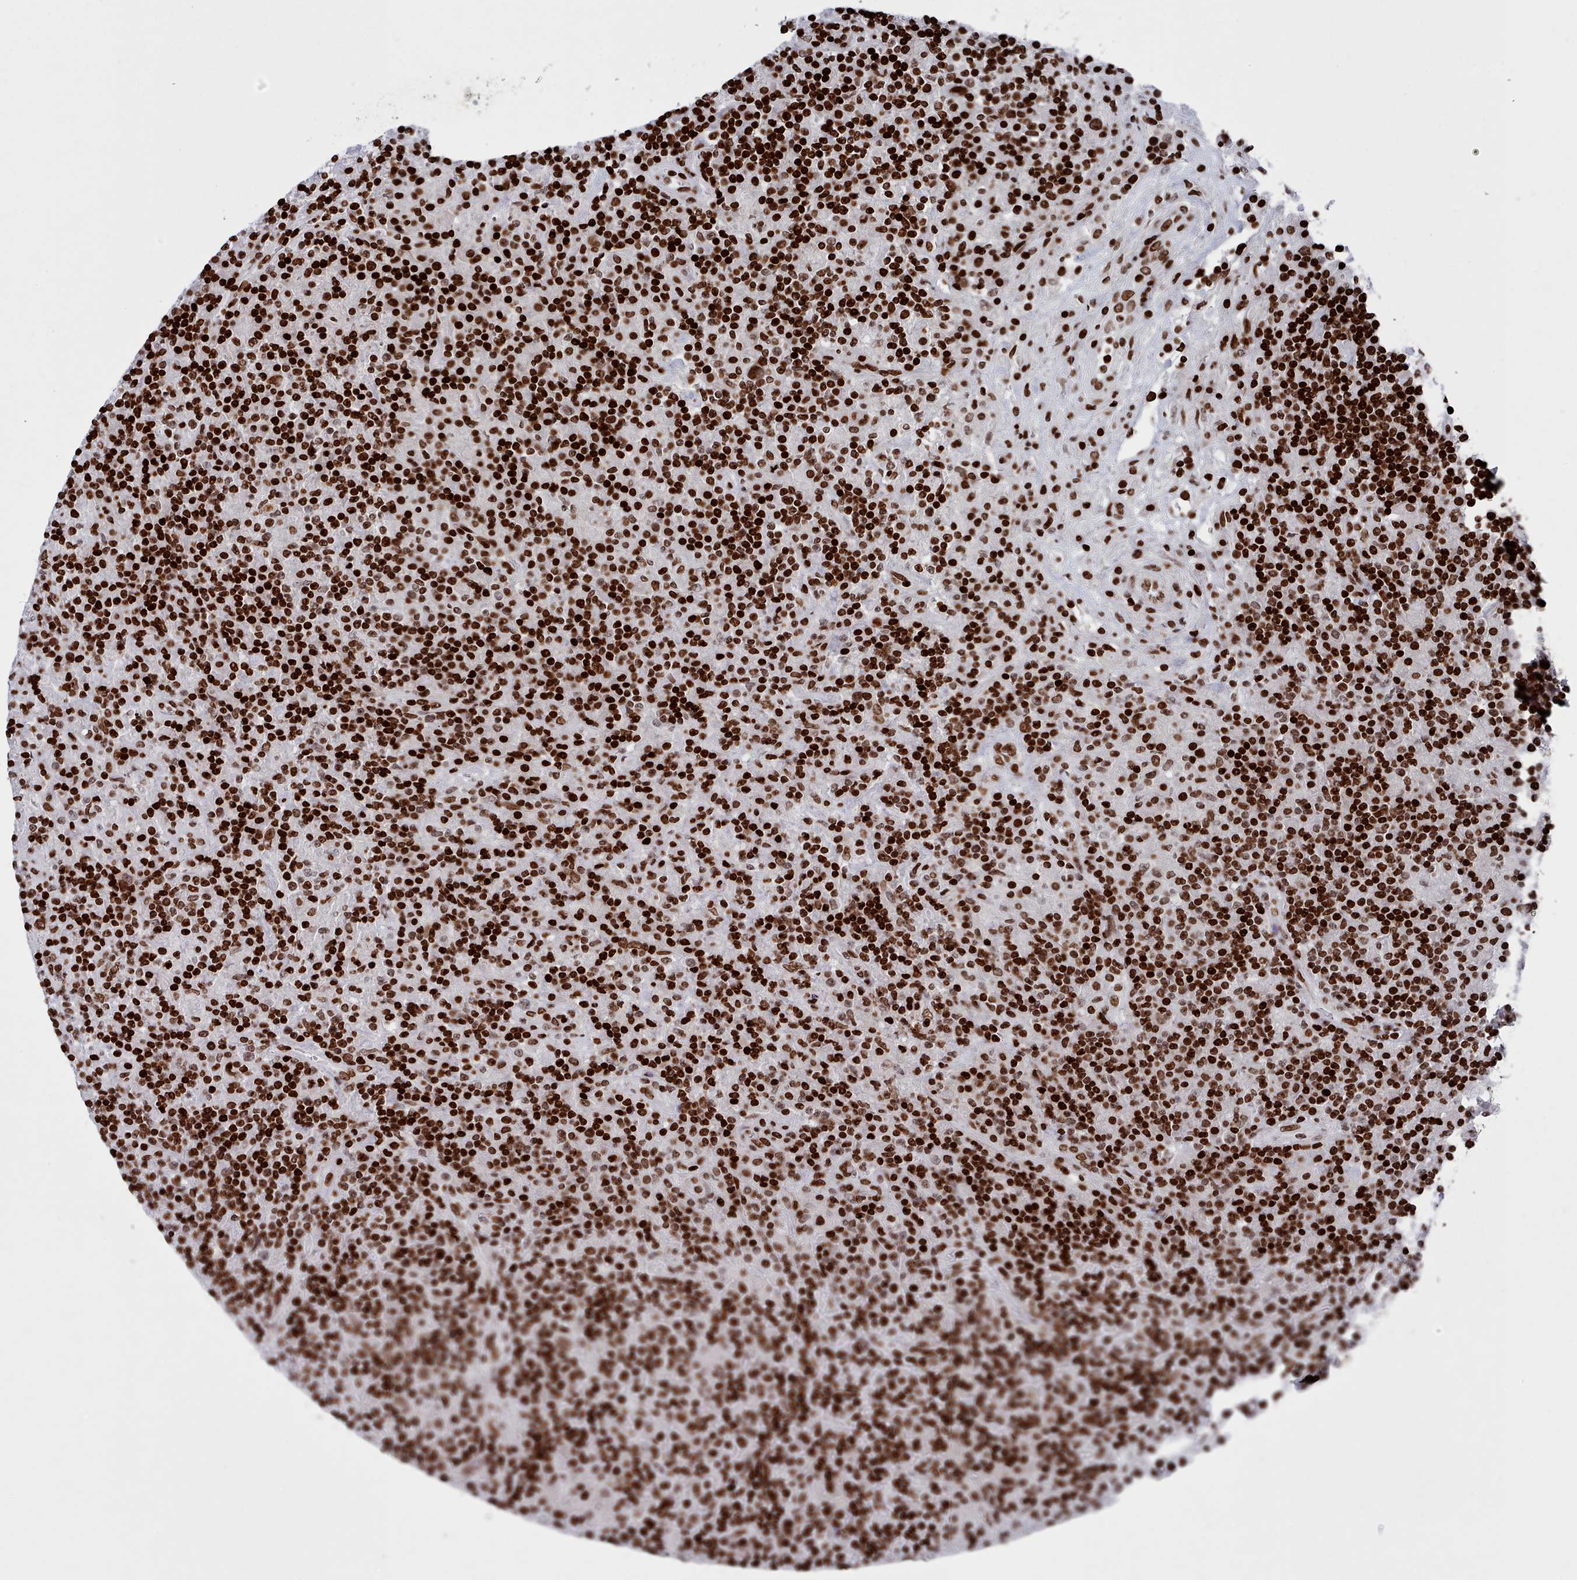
{"staining": {"intensity": "moderate", "quantity": ">75%", "location": "nuclear"}, "tissue": "lymphoma", "cell_type": "Tumor cells", "image_type": "cancer", "snomed": [{"axis": "morphology", "description": "Hodgkin's disease, NOS"}, {"axis": "topography", "description": "Lymph node"}], "caption": "A micrograph of lymphoma stained for a protein demonstrates moderate nuclear brown staining in tumor cells.", "gene": "PCDHB12", "patient": {"sex": "male", "age": 70}}